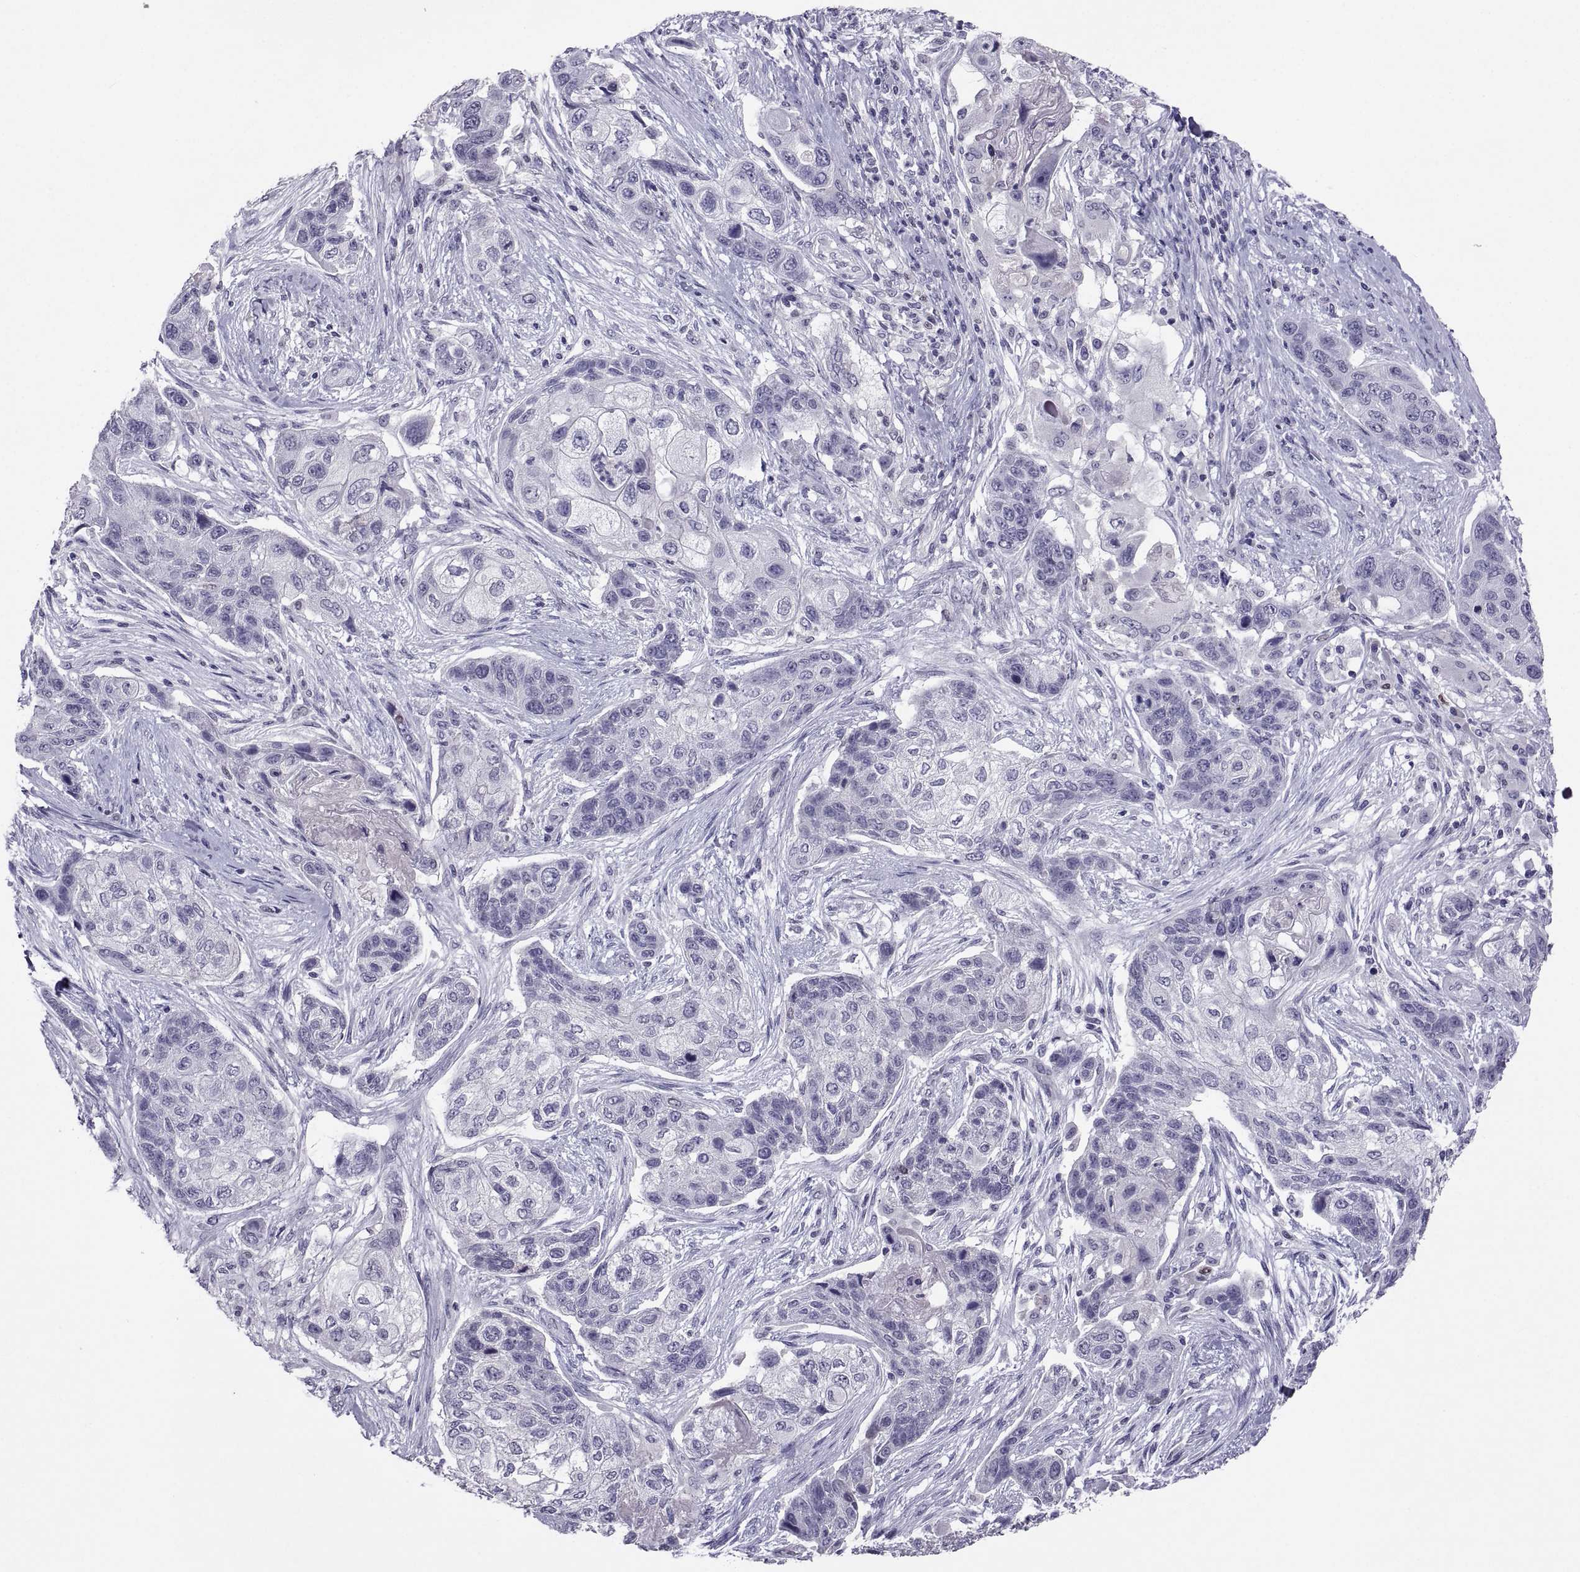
{"staining": {"intensity": "negative", "quantity": "none", "location": "none"}, "tissue": "lung cancer", "cell_type": "Tumor cells", "image_type": "cancer", "snomed": [{"axis": "morphology", "description": "Squamous cell carcinoma, NOS"}, {"axis": "topography", "description": "Lung"}], "caption": "Micrograph shows no protein positivity in tumor cells of squamous cell carcinoma (lung) tissue.", "gene": "SOX21", "patient": {"sex": "male", "age": 69}}